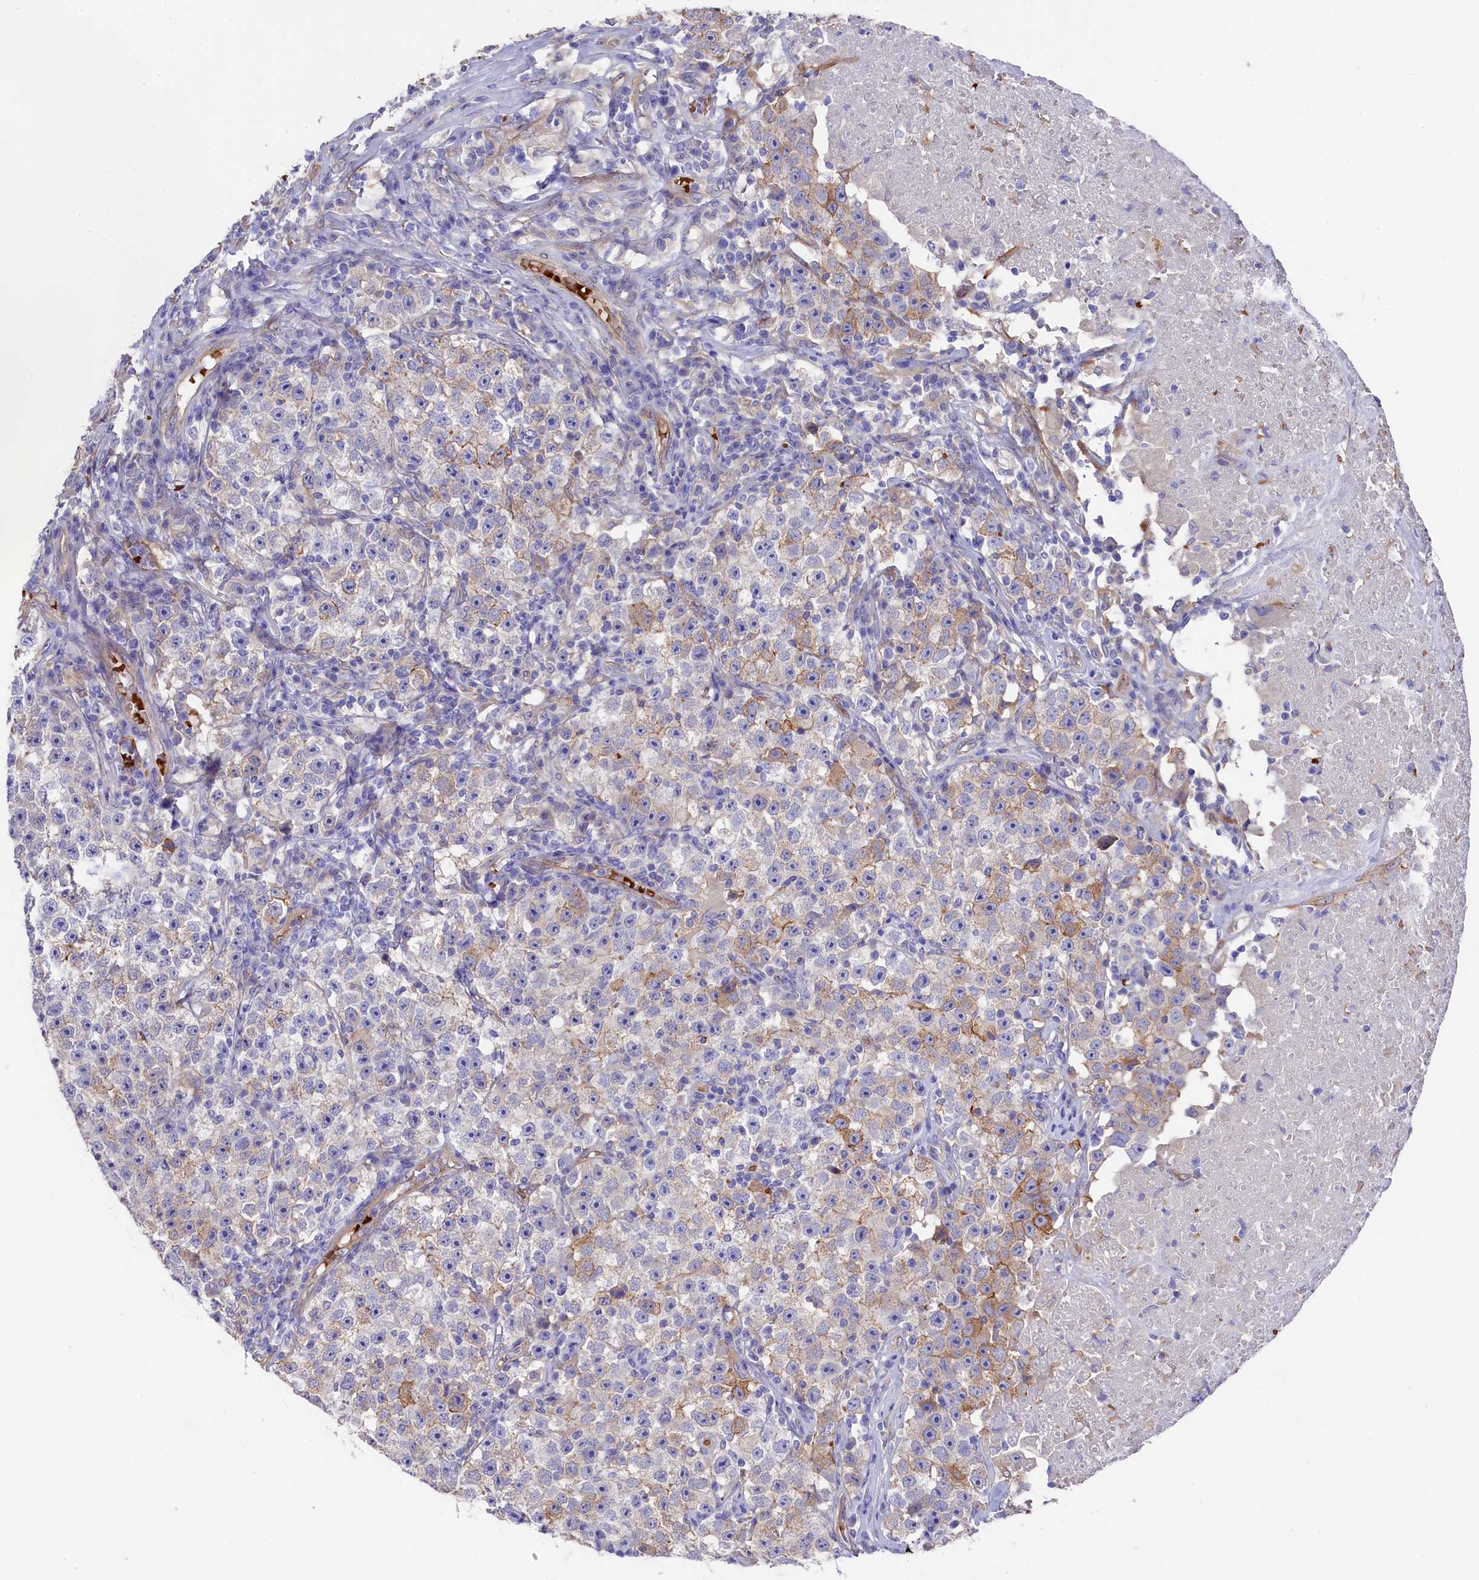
{"staining": {"intensity": "weak", "quantity": "<25%", "location": "cytoplasmic/membranous"}, "tissue": "testis cancer", "cell_type": "Tumor cells", "image_type": "cancer", "snomed": [{"axis": "morphology", "description": "Seminoma, NOS"}, {"axis": "topography", "description": "Testis"}], "caption": "Tumor cells are negative for protein expression in human testis seminoma.", "gene": "LHFPL4", "patient": {"sex": "male", "age": 22}}